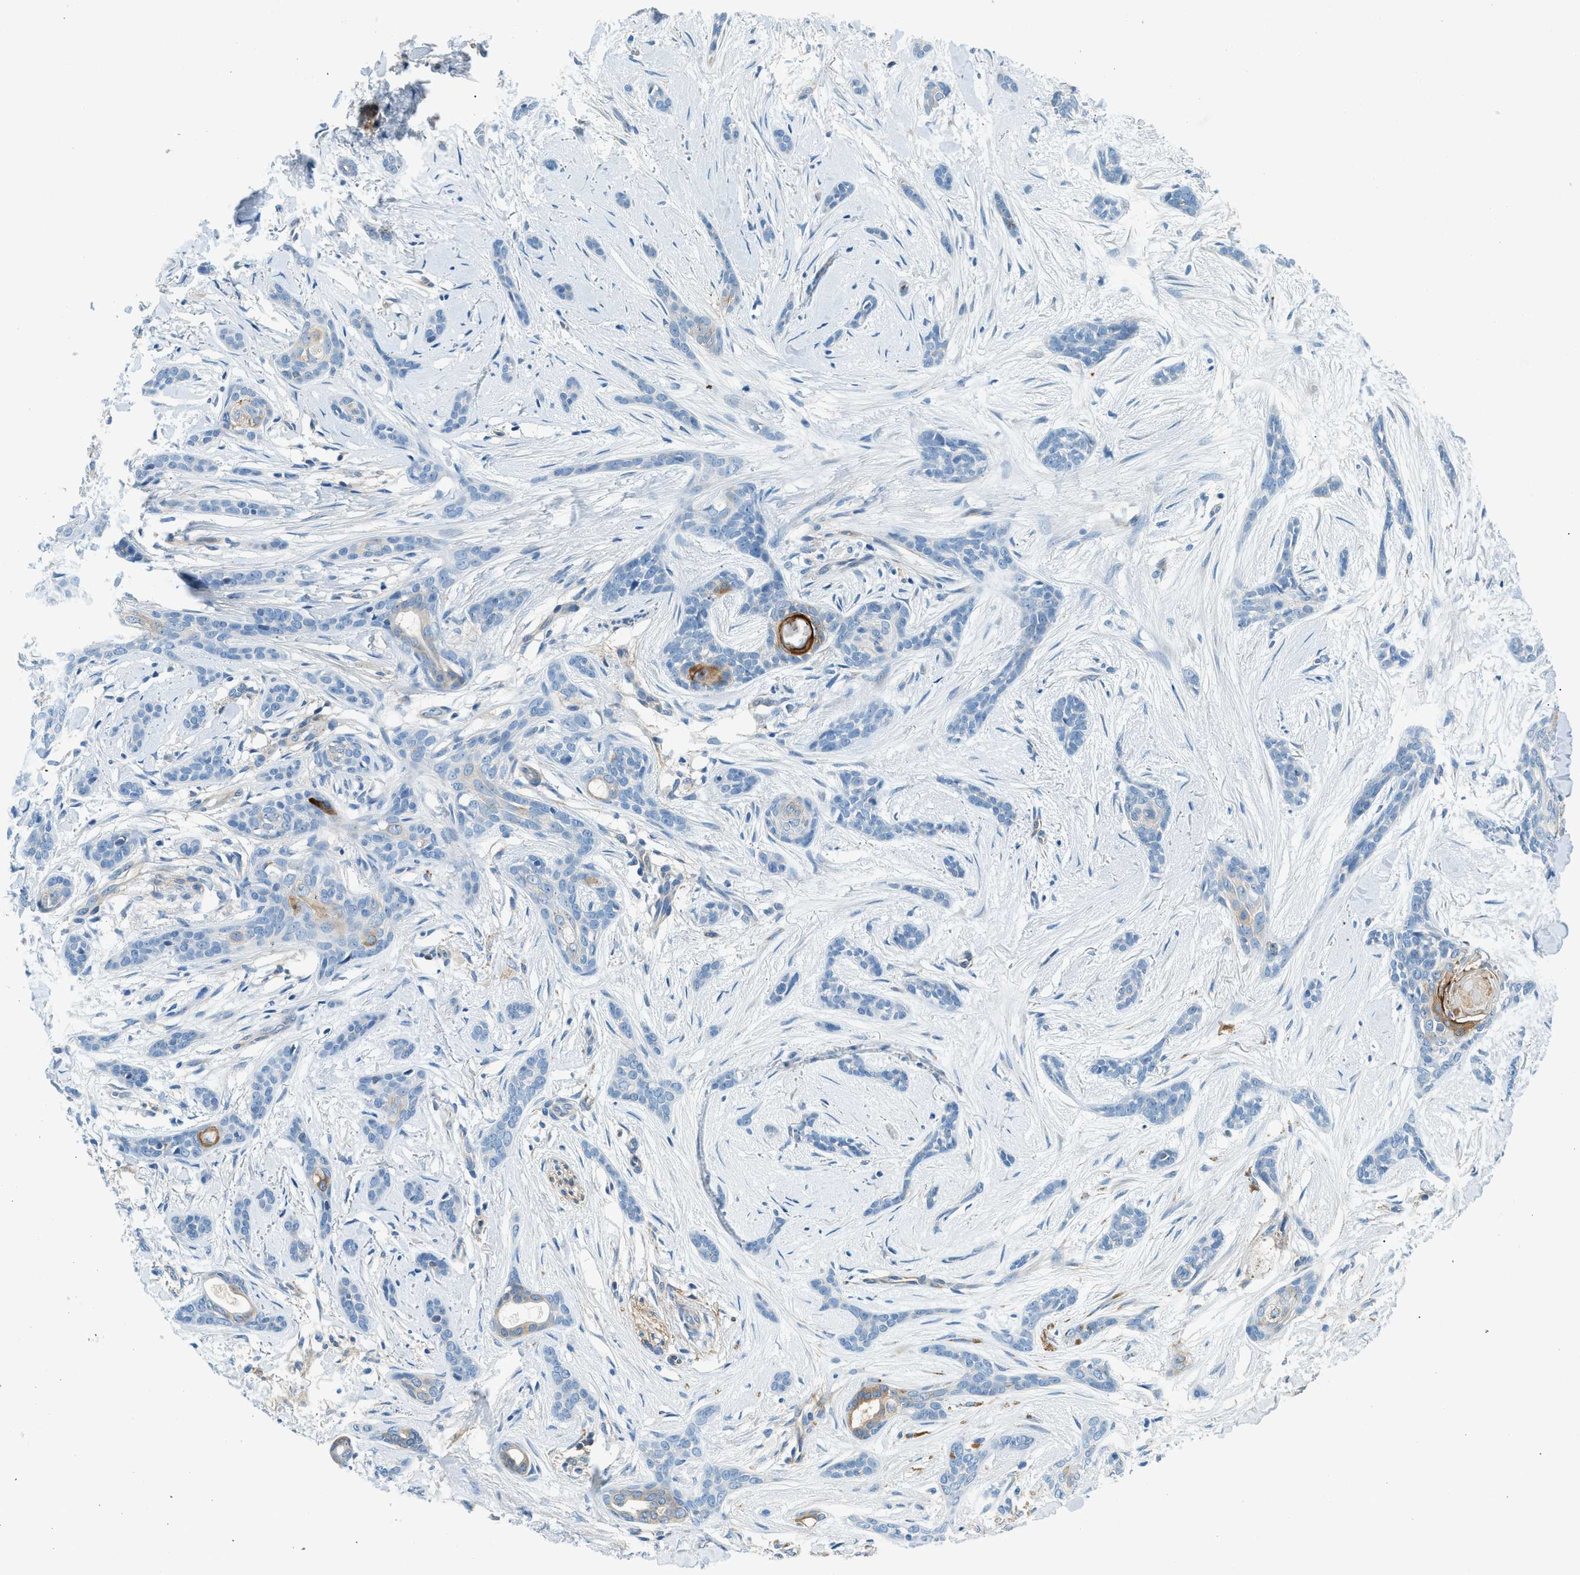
{"staining": {"intensity": "negative", "quantity": "none", "location": "none"}, "tissue": "skin cancer", "cell_type": "Tumor cells", "image_type": "cancer", "snomed": [{"axis": "morphology", "description": "Basal cell carcinoma"}, {"axis": "morphology", "description": "Adnexal tumor, benign"}, {"axis": "topography", "description": "Skin"}], "caption": "This is a photomicrograph of immunohistochemistry (IHC) staining of skin cancer (benign adnexal tumor), which shows no positivity in tumor cells.", "gene": "ZNF367", "patient": {"sex": "female", "age": 42}}